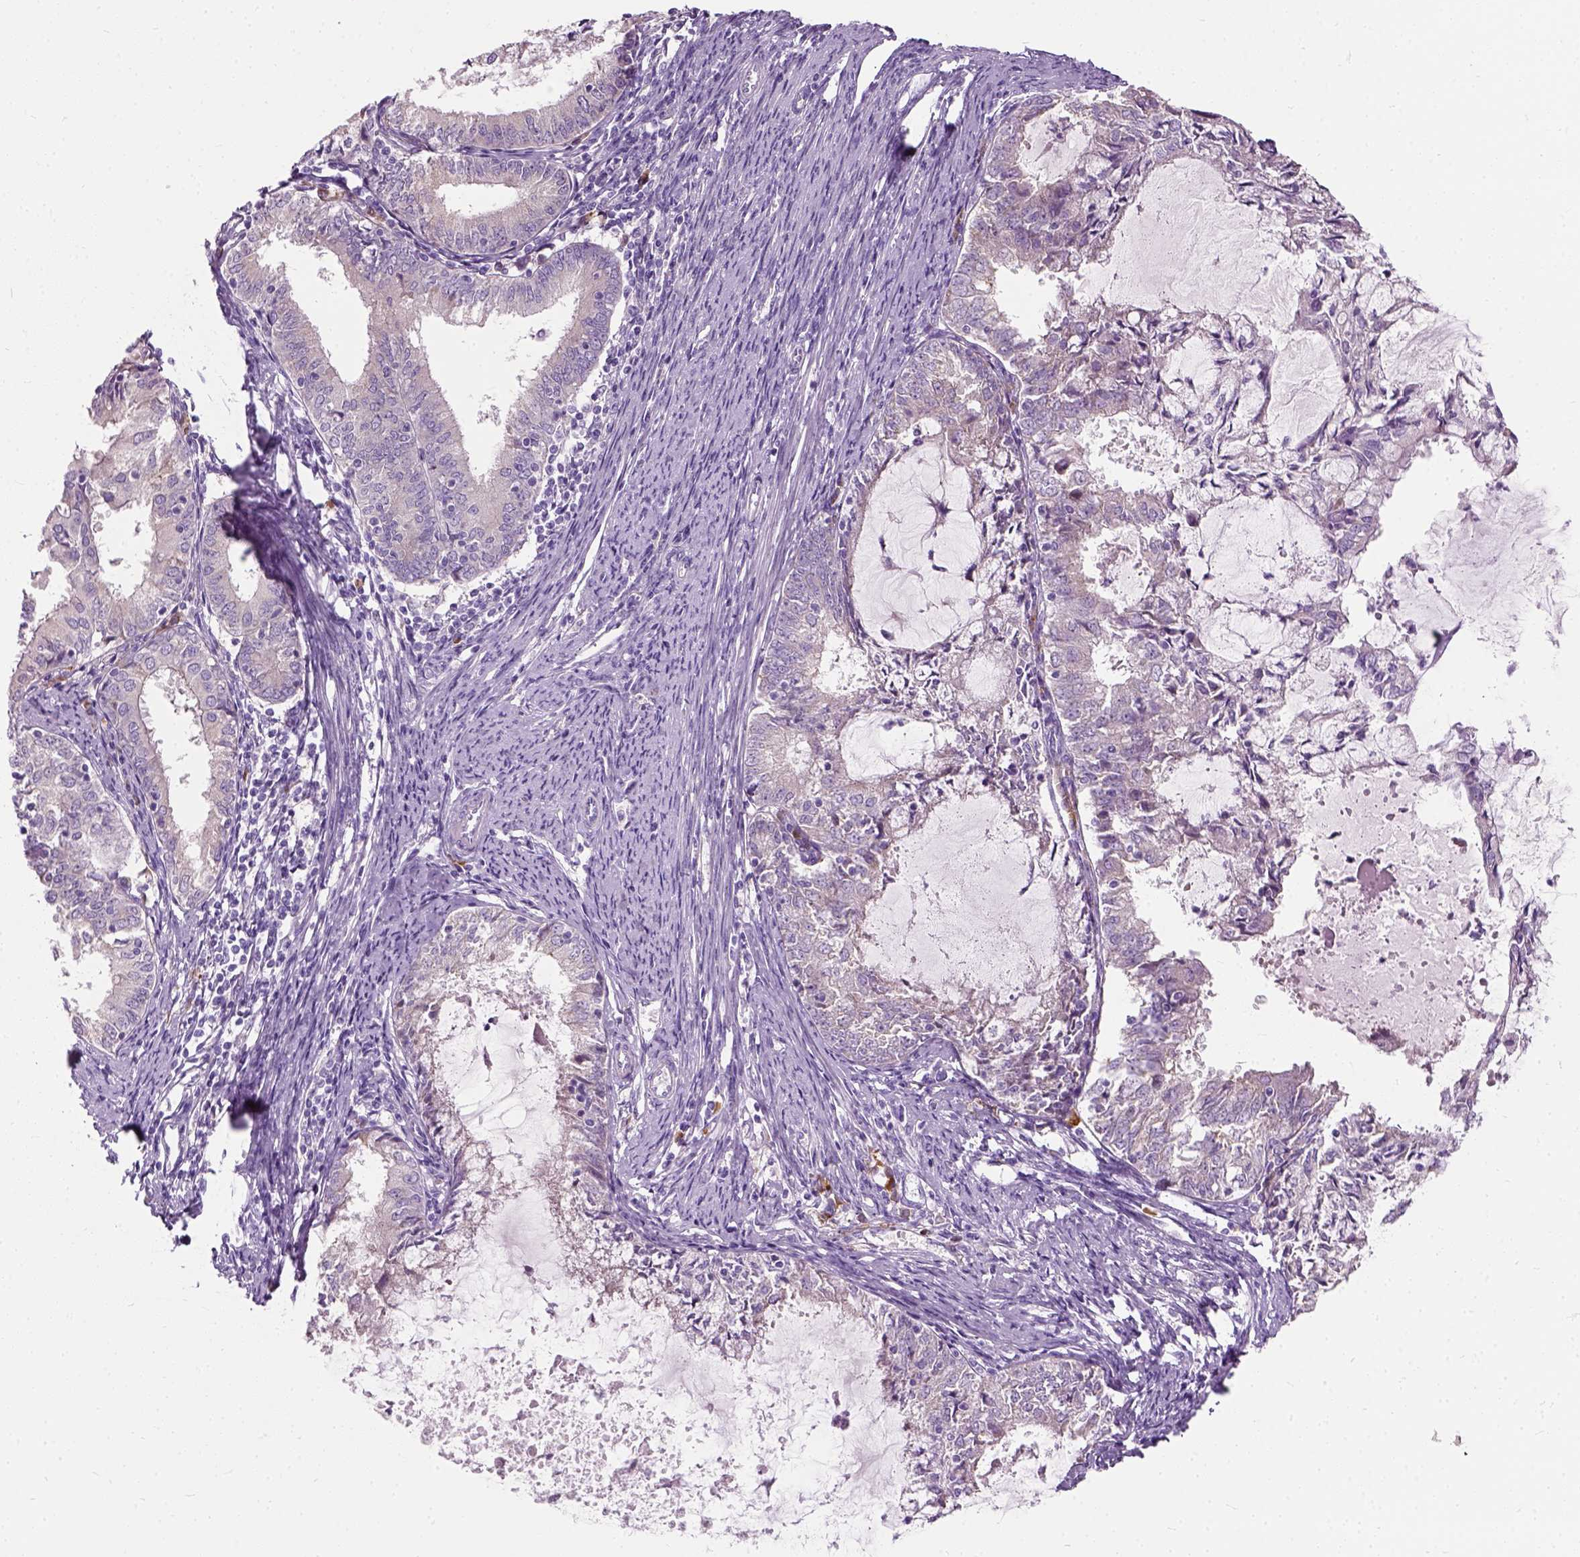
{"staining": {"intensity": "negative", "quantity": "none", "location": "none"}, "tissue": "endometrial cancer", "cell_type": "Tumor cells", "image_type": "cancer", "snomed": [{"axis": "morphology", "description": "Adenocarcinoma, NOS"}, {"axis": "topography", "description": "Endometrium"}], "caption": "Endometrial cancer (adenocarcinoma) was stained to show a protein in brown. There is no significant positivity in tumor cells.", "gene": "TRIM72", "patient": {"sex": "female", "age": 57}}